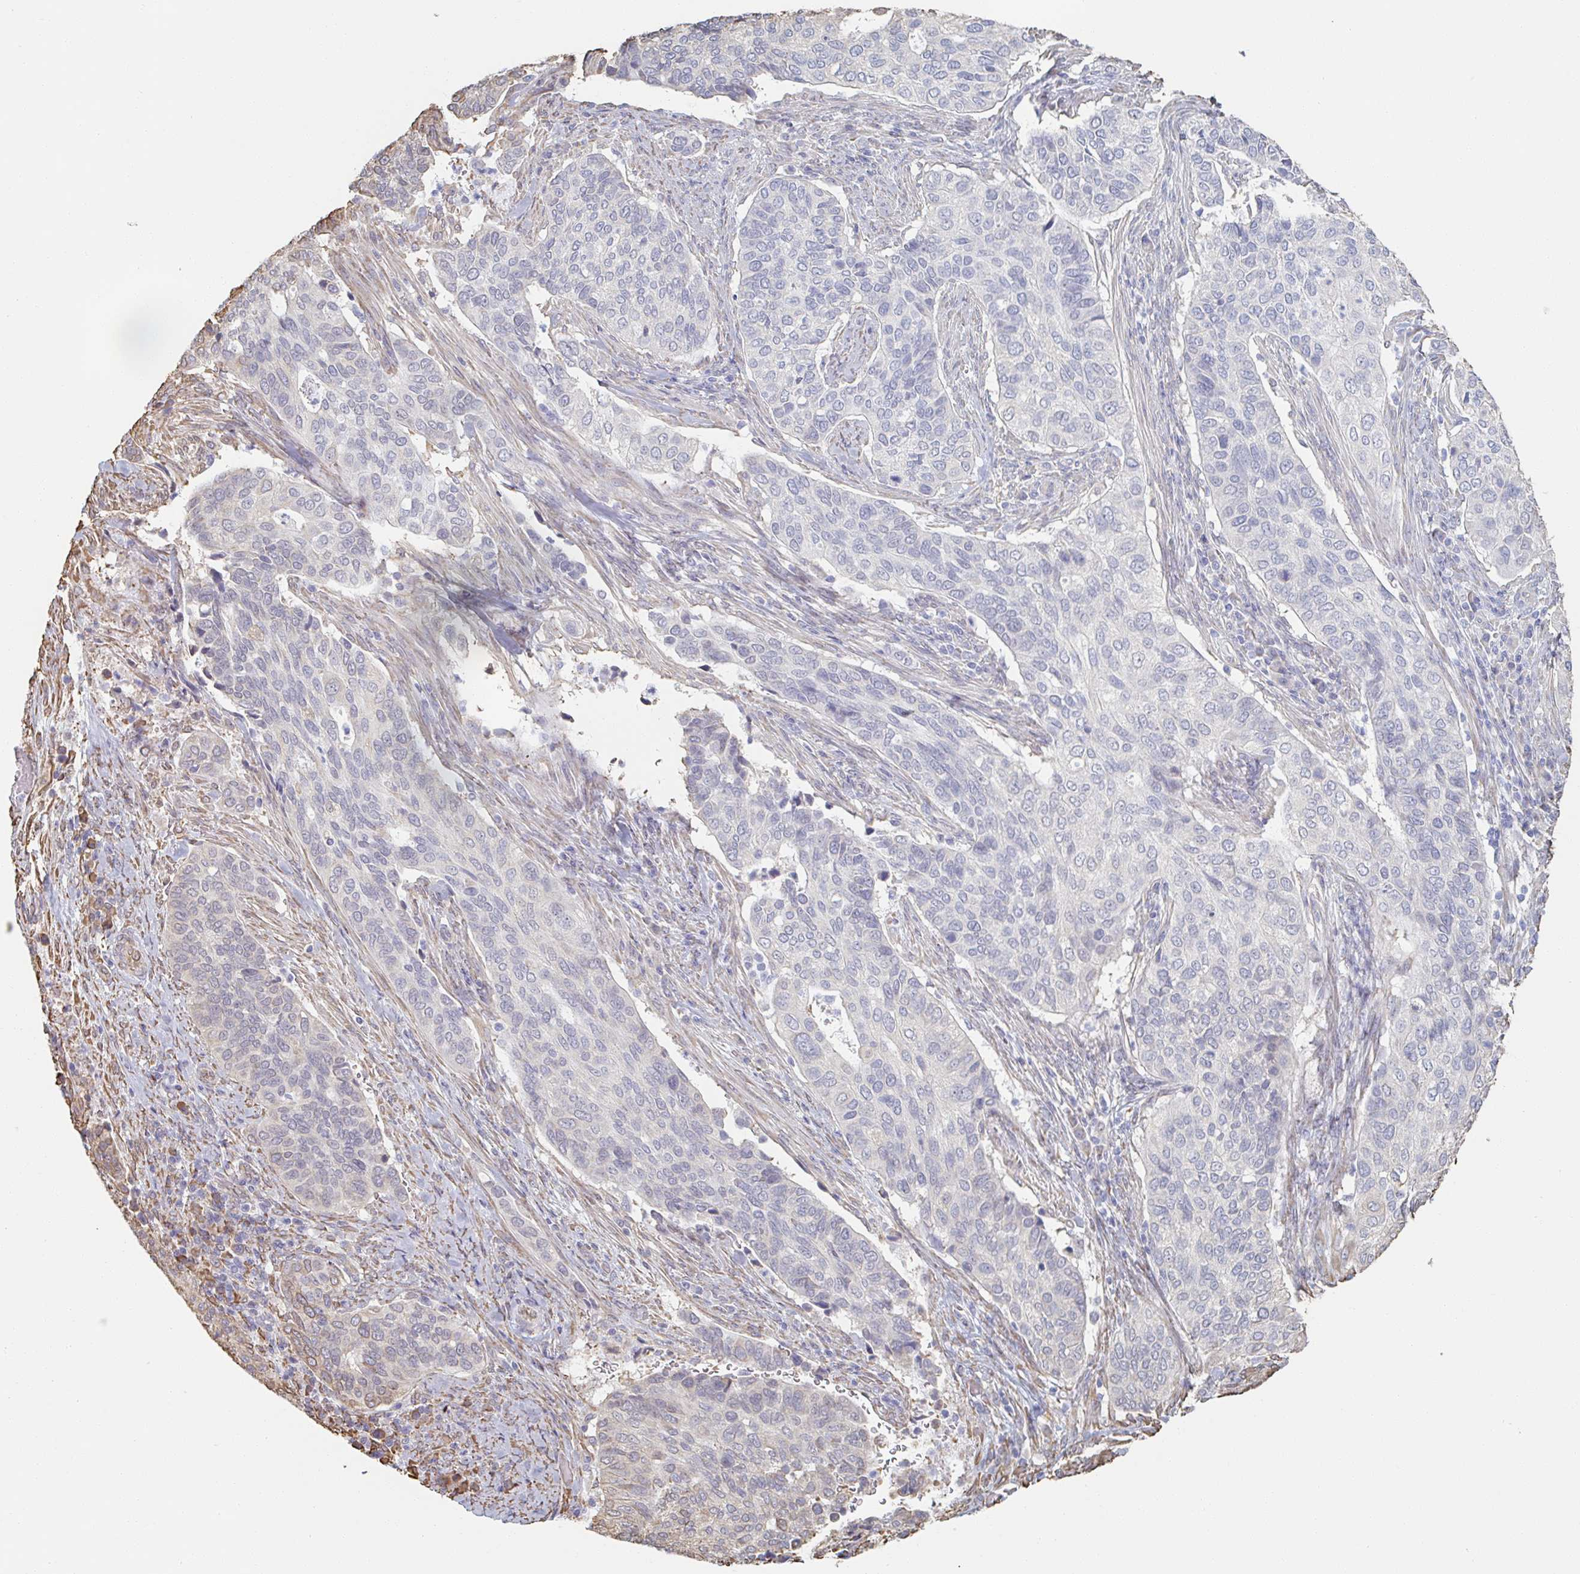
{"staining": {"intensity": "negative", "quantity": "none", "location": "none"}, "tissue": "cervical cancer", "cell_type": "Tumor cells", "image_type": "cancer", "snomed": [{"axis": "morphology", "description": "Squamous cell carcinoma, NOS"}, {"axis": "topography", "description": "Cervix"}], "caption": "Immunohistochemistry (IHC) histopathology image of neoplastic tissue: human cervical cancer stained with DAB (3,3'-diaminobenzidine) displays no significant protein staining in tumor cells.", "gene": "RAB5IF", "patient": {"sex": "female", "age": 38}}